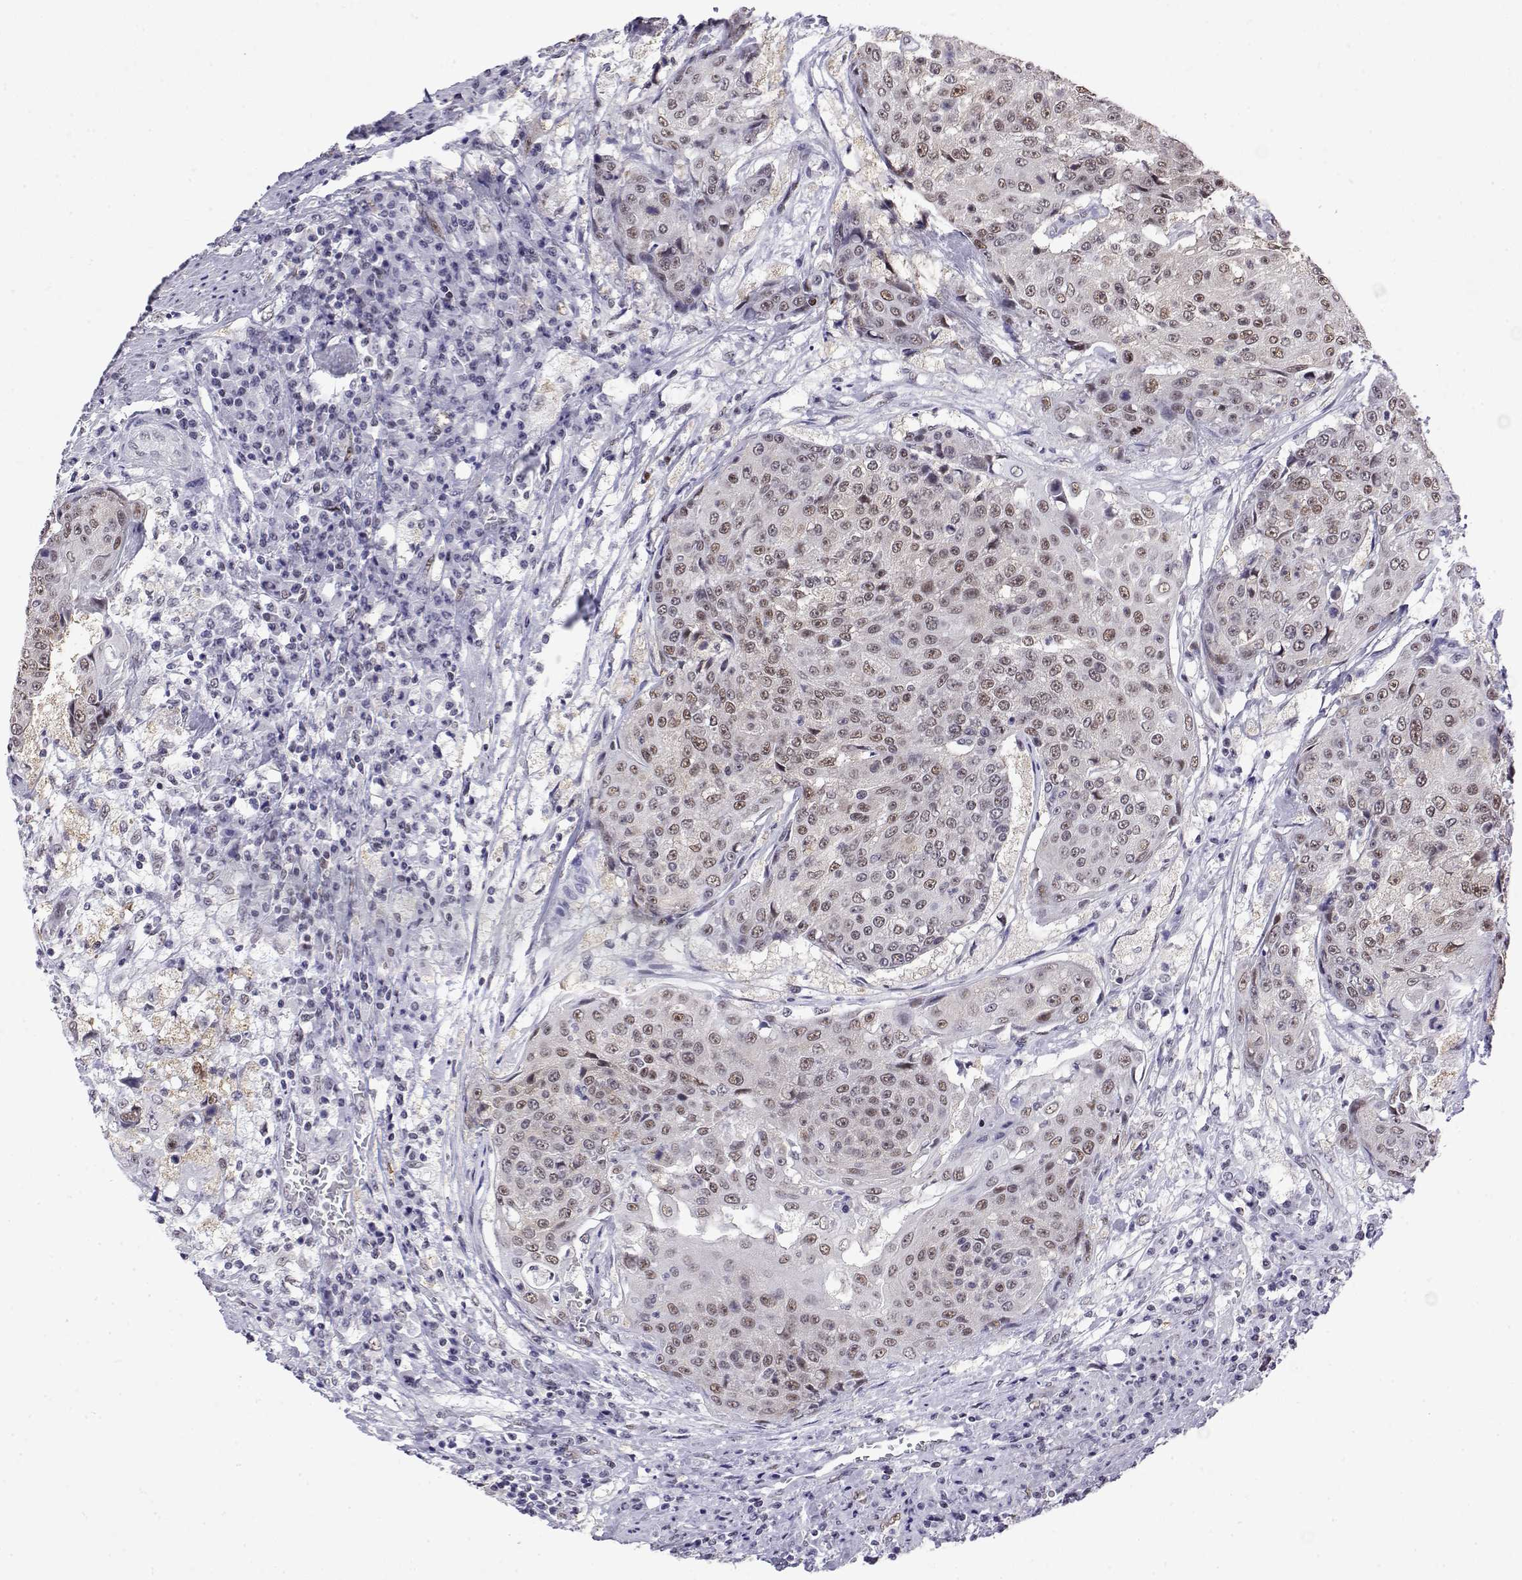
{"staining": {"intensity": "moderate", "quantity": ">75%", "location": "nuclear"}, "tissue": "urothelial cancer", "cell_type": "Tumor cells", "image_type": "cancer", "snomed": [{"axis": "morphology", "description": "Urothelial carcinoma, High grade"}, {"axis": "topography", "description": "Urinary bladder"}], "caption": "Moderate nuclear staining is appreciated in about >75% of tumor cells in urothelial cancer.", "gene": "POLDIP3", "patient": {"sex": "female", "age": 63}}